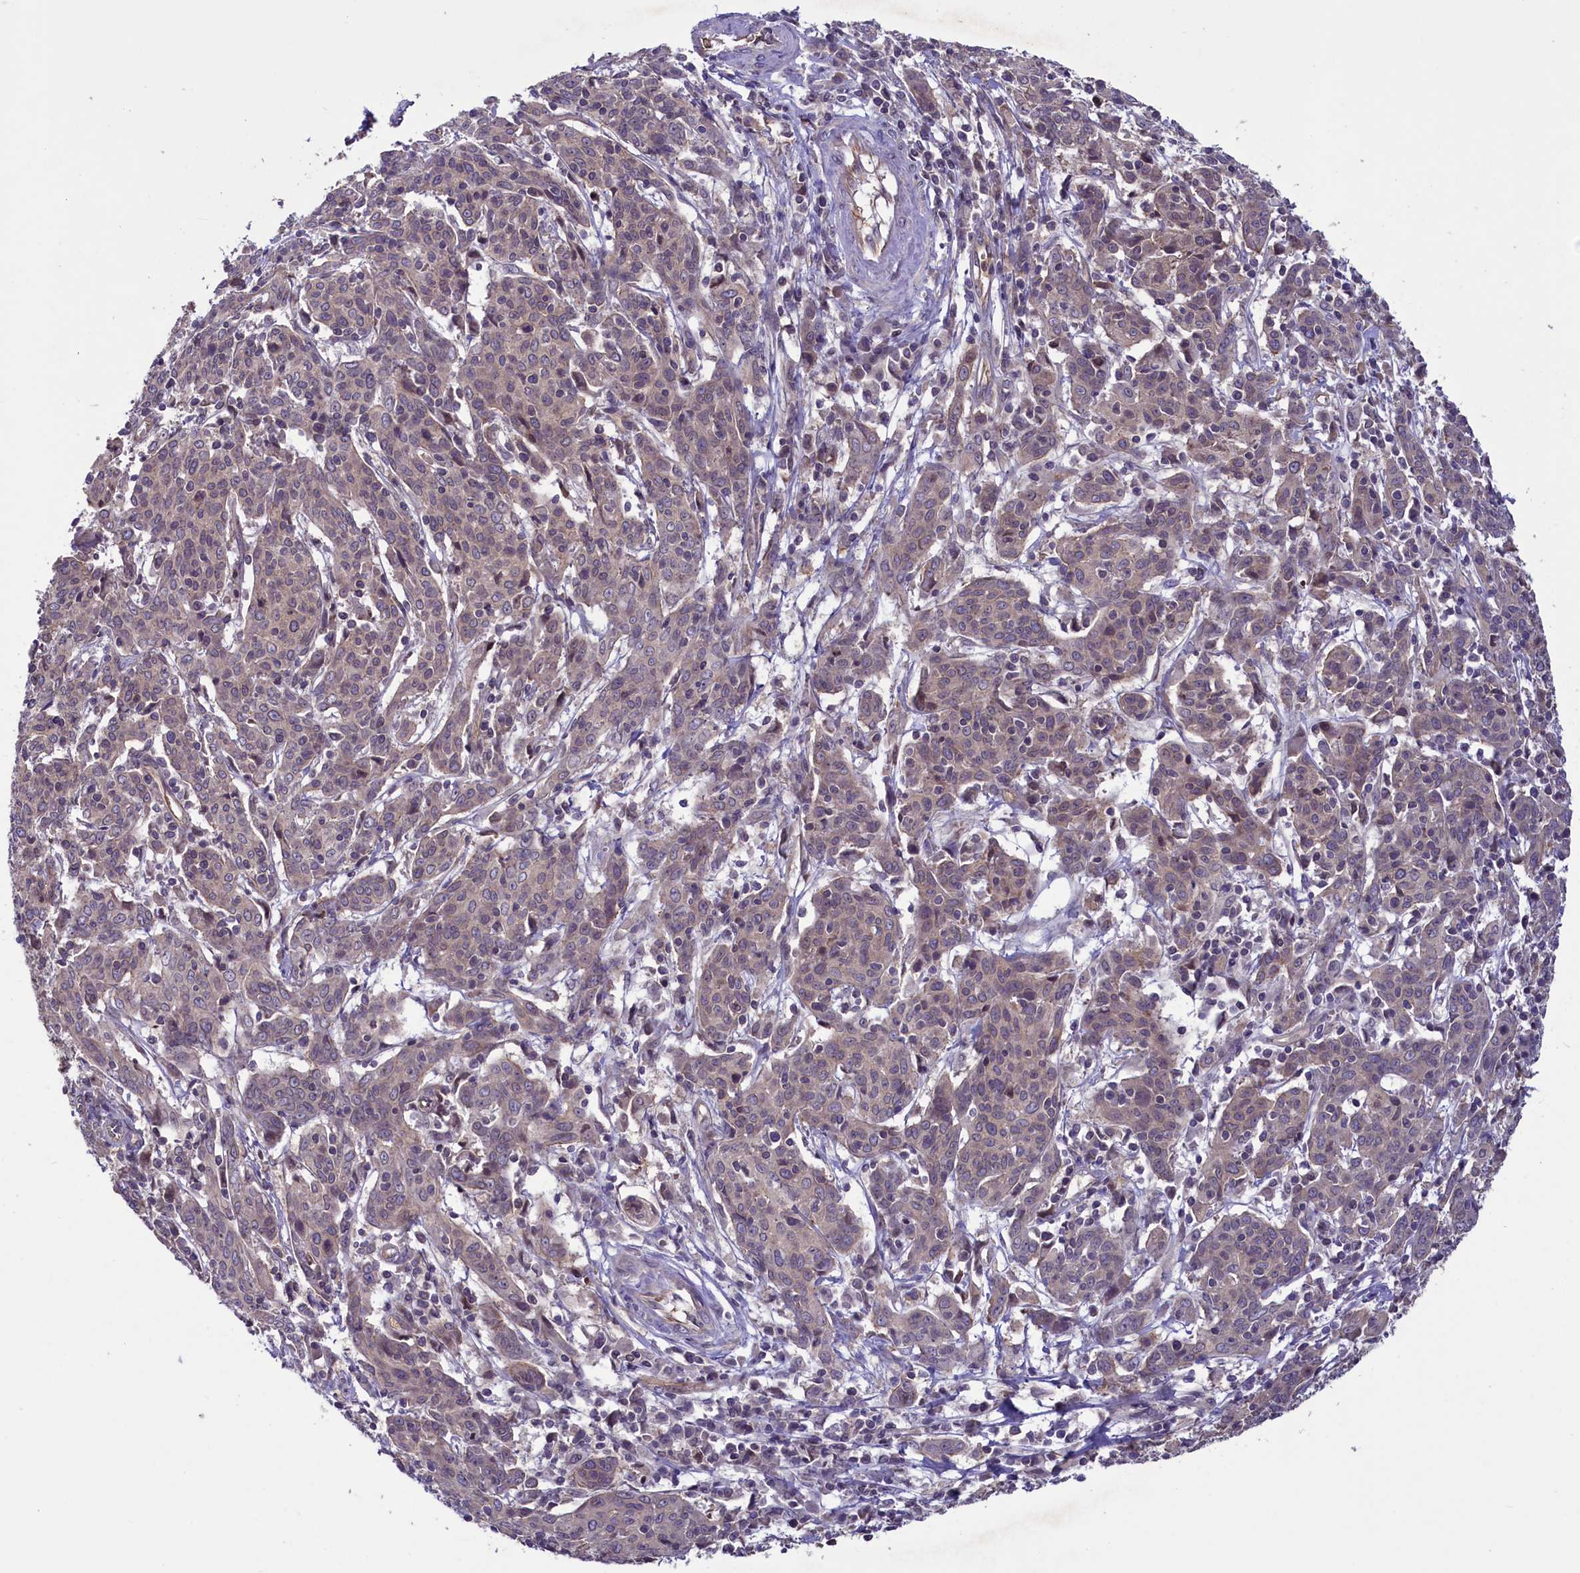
{"staining": {"intensity": "weak", "quantity": "25%-75%", "location": "cytoplasmic/membranous"}, "tissue": "cervical cancer", "cell_type": "Tumor cells", "image_type": "cancer", "snomed": [{"axis": "morphology", "description": "Squamous cell carcinoma, NOS"}, {"axis": "topography", "description": "Cervix"}], "caption": "Immunohistochemistry (IHC) photomicrograph of neoplastic tissue: cervical cancer (squamous cell carcinoma) stained using immunohistochemistry shows low levels of weak protein expression localized specifically in the cytoplasmic/membranous of tumor cells, appearing as a cytoplasmic/membranous brown color.", "gene": "CCDC125", "patient": {"sex": "female", "age": 67}}